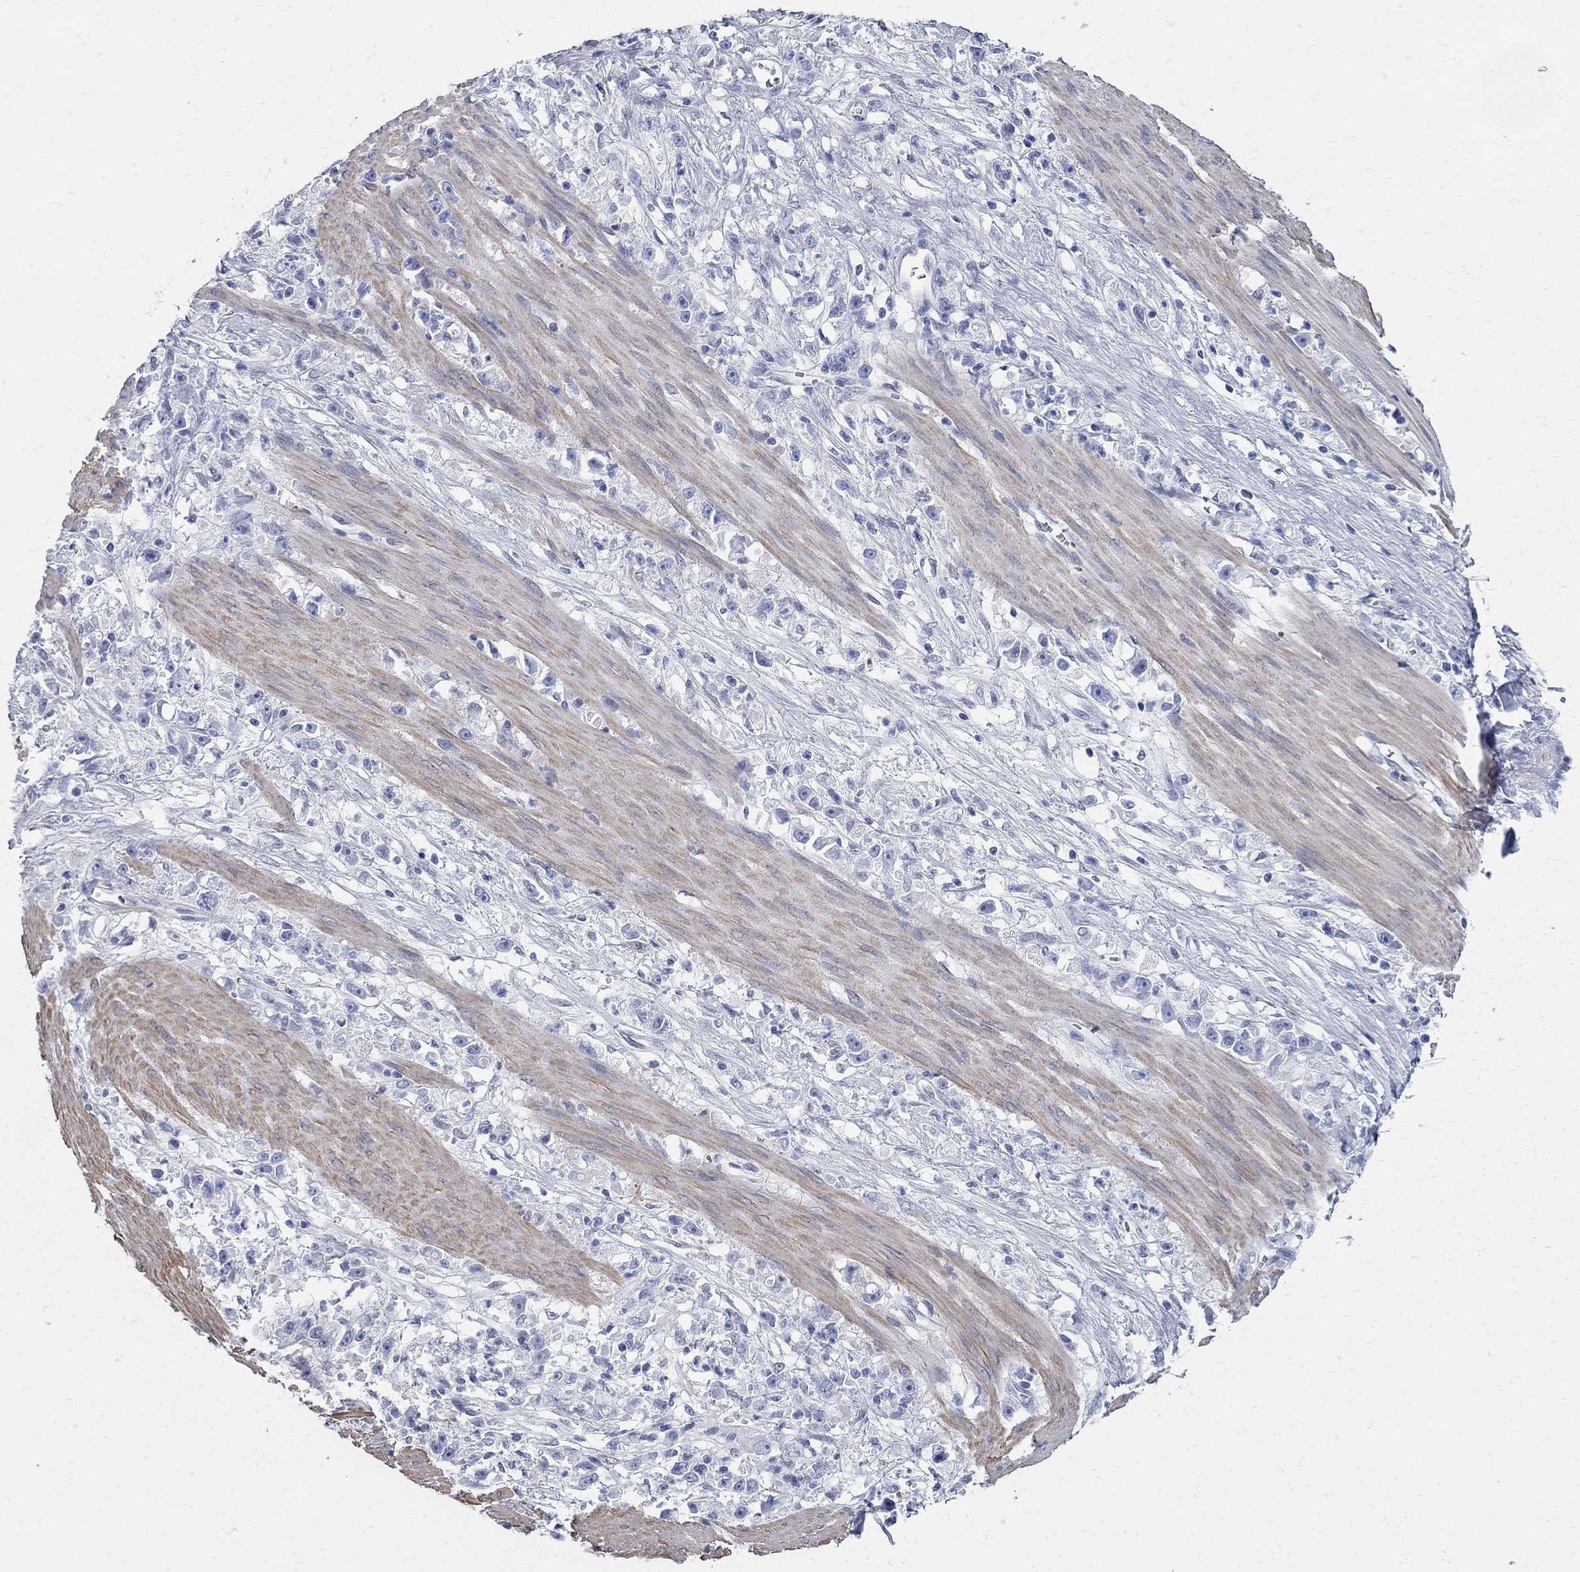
{"staining": {"intensity": "negative", "quantity": "none", "location": "none"}, "tissue": "stomach cancer", "cell_type": "Tumor cells", "image_type": "cancer", "snomed": [{"axis": "morphology", "description": "Adenocarcinoma, NOS"}, {"axis": "topography", "description": "Stomach"}], "caption": "DAB (3,3'-diaminobenzidine) immunohistochemical staining of stomach cancer exhibits no significant staining in tumor cells.", "gene": "BPIFB1", "patient": {"sex": "female", "age": 59}}